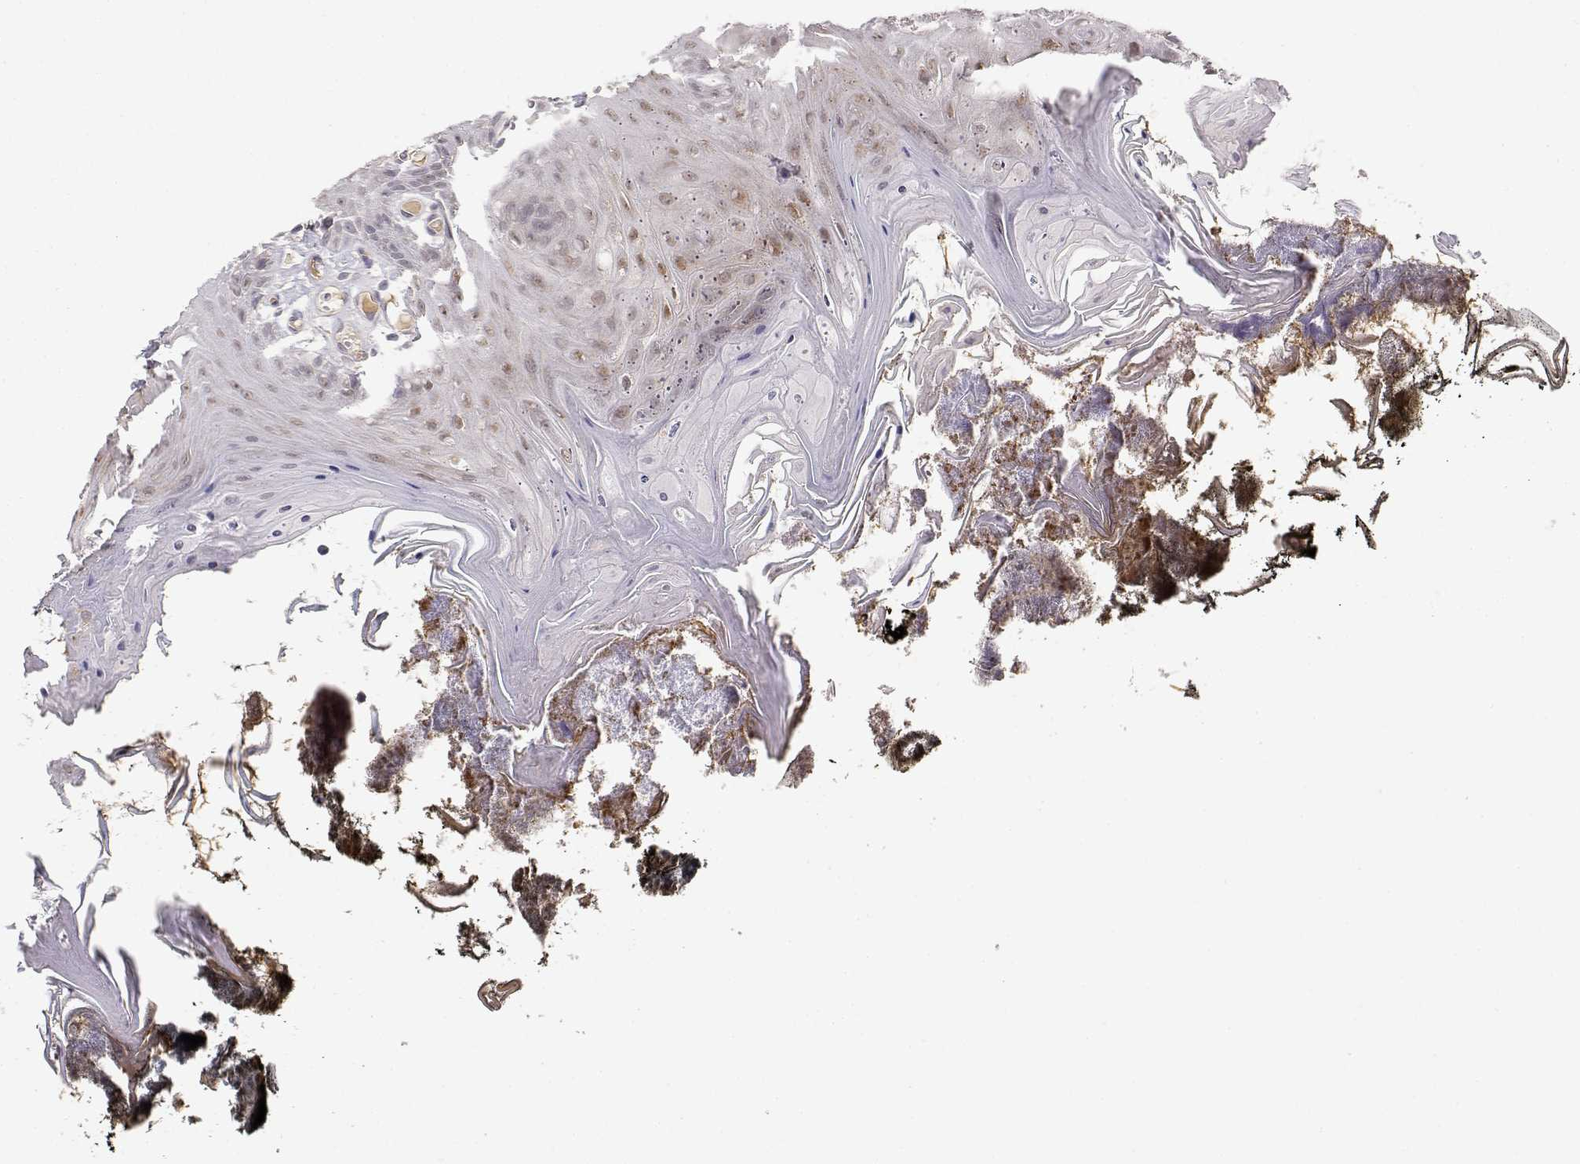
{"staining": {"intensity": "weak", "quantity": "<25%", "location": "cytoplasmic/membranous,nuclear"}, "tissue": "oral mucosa", "cell_type": "Squamous epithelial cells", "image_type": "normal", "snomed": [{"axis": "morphology", "description": "Normal tissue, NOS"}, {"axis": "topography", "description": "Oral tissue"}], "caption": "There is no significant staining in squamous epithelial cells of oral mucosa. The staining is performed using DAB (3,3'-diaminobenzidine) brown chromogen with nuclei counter-stained in using hematoxylin.", "gene": "EAF2", "patient": {"sex": "male", "age": 9}}